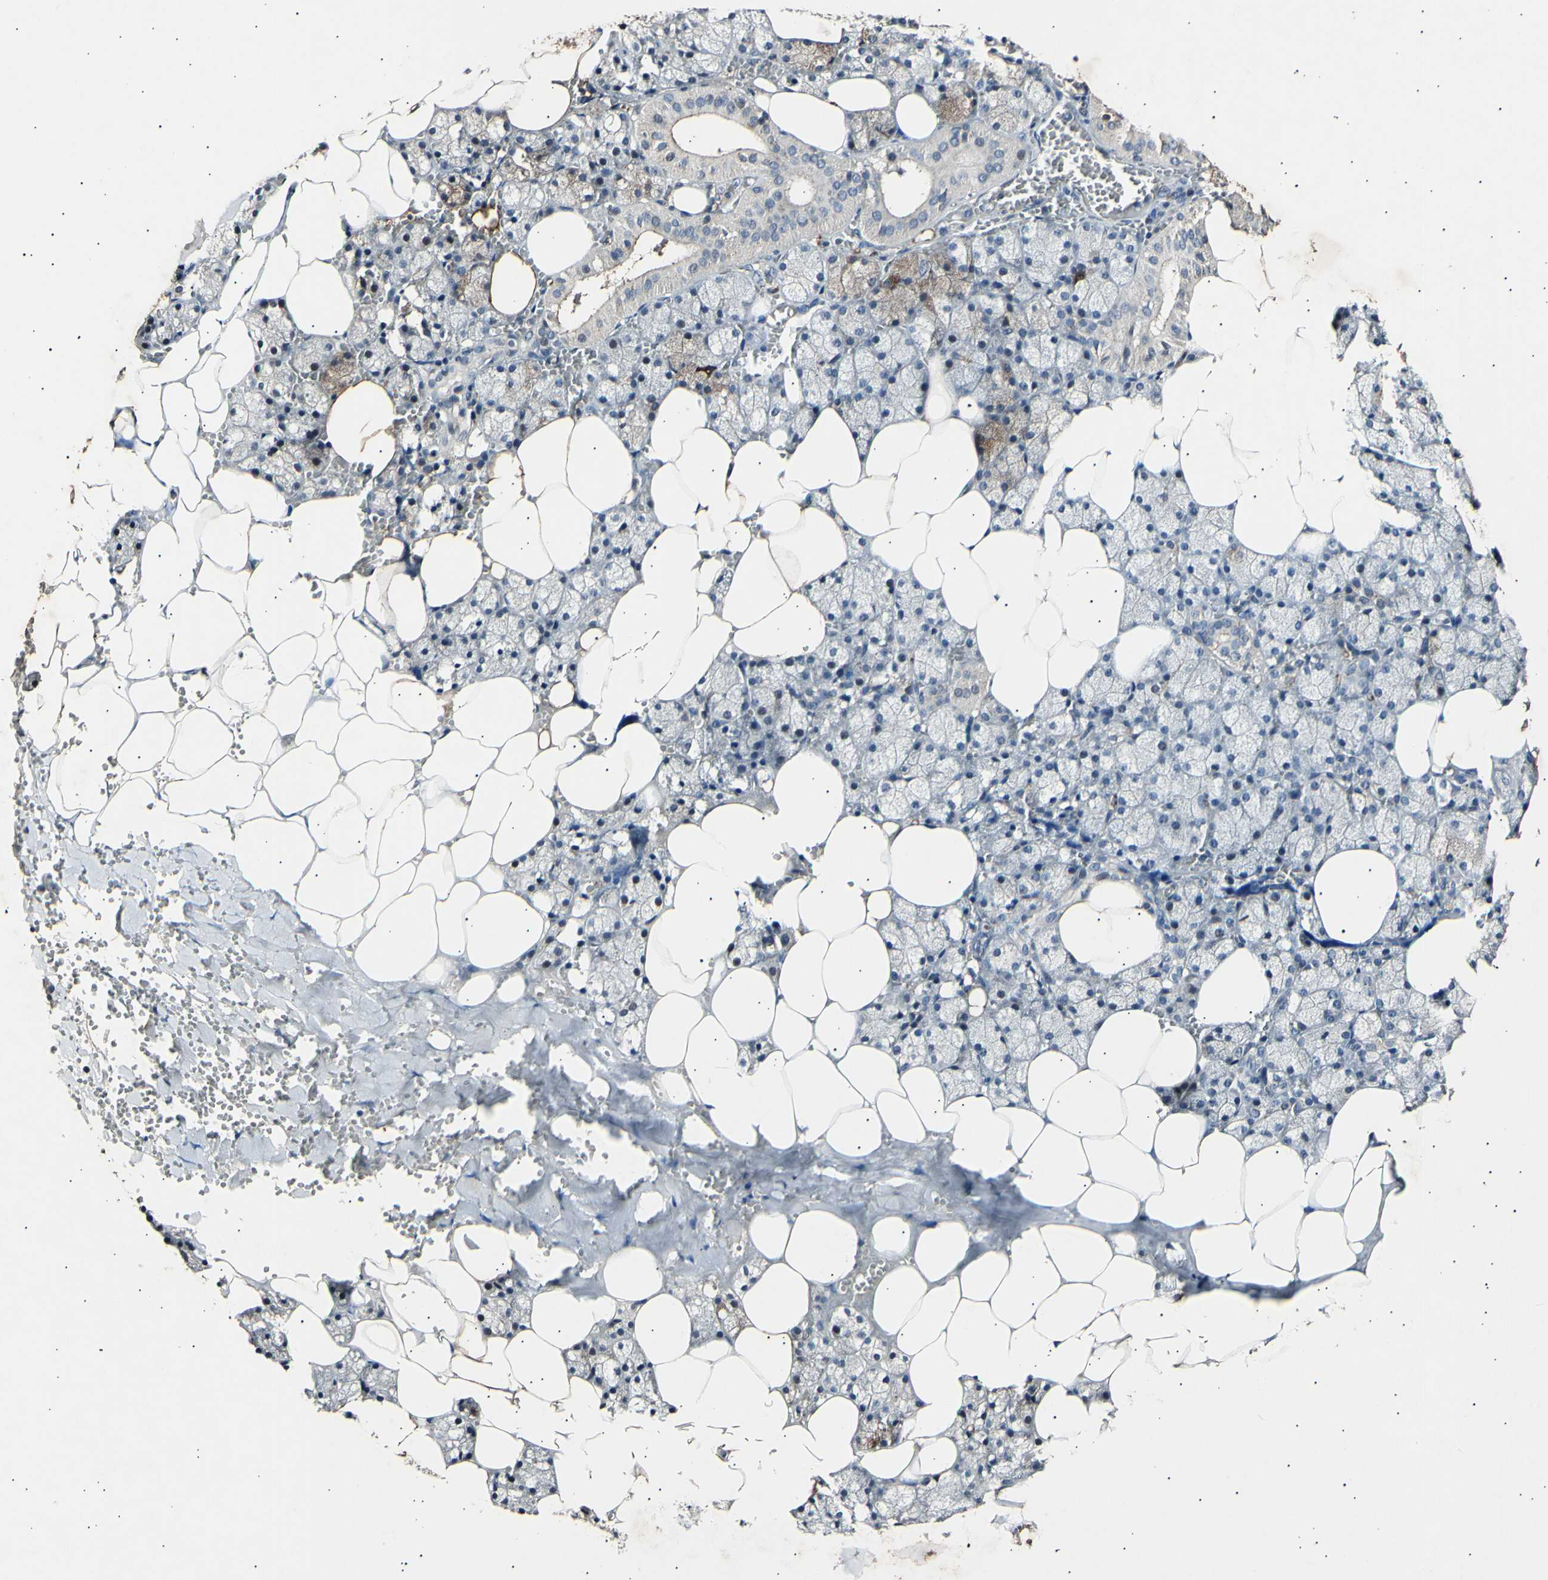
{"staining": {"intensity": "strong", "quantity": "25%-75%", "location": "cytoplasmic/membranous"}, "tissue": "salivary gland", "cell_type": "Glandular cells", "image_type": "normal", "snomed": [{"axis": "morphology", "description": "Normal tissue, NOS"}, {"axis": "topography", "description": "Salivary gland"}], "caption": "Immunohistochemistry photomicrograph of unremarkable salivary gland: salivary gland stained using IHC displays high levels of strong protein expression localized specifically in the cytoplasmic/membranous of glandular cells, appearing as a cytoplasmic/membranous brown color.", "gene": "ADCY3", "patient": {"sex": "male", "age": 62}}